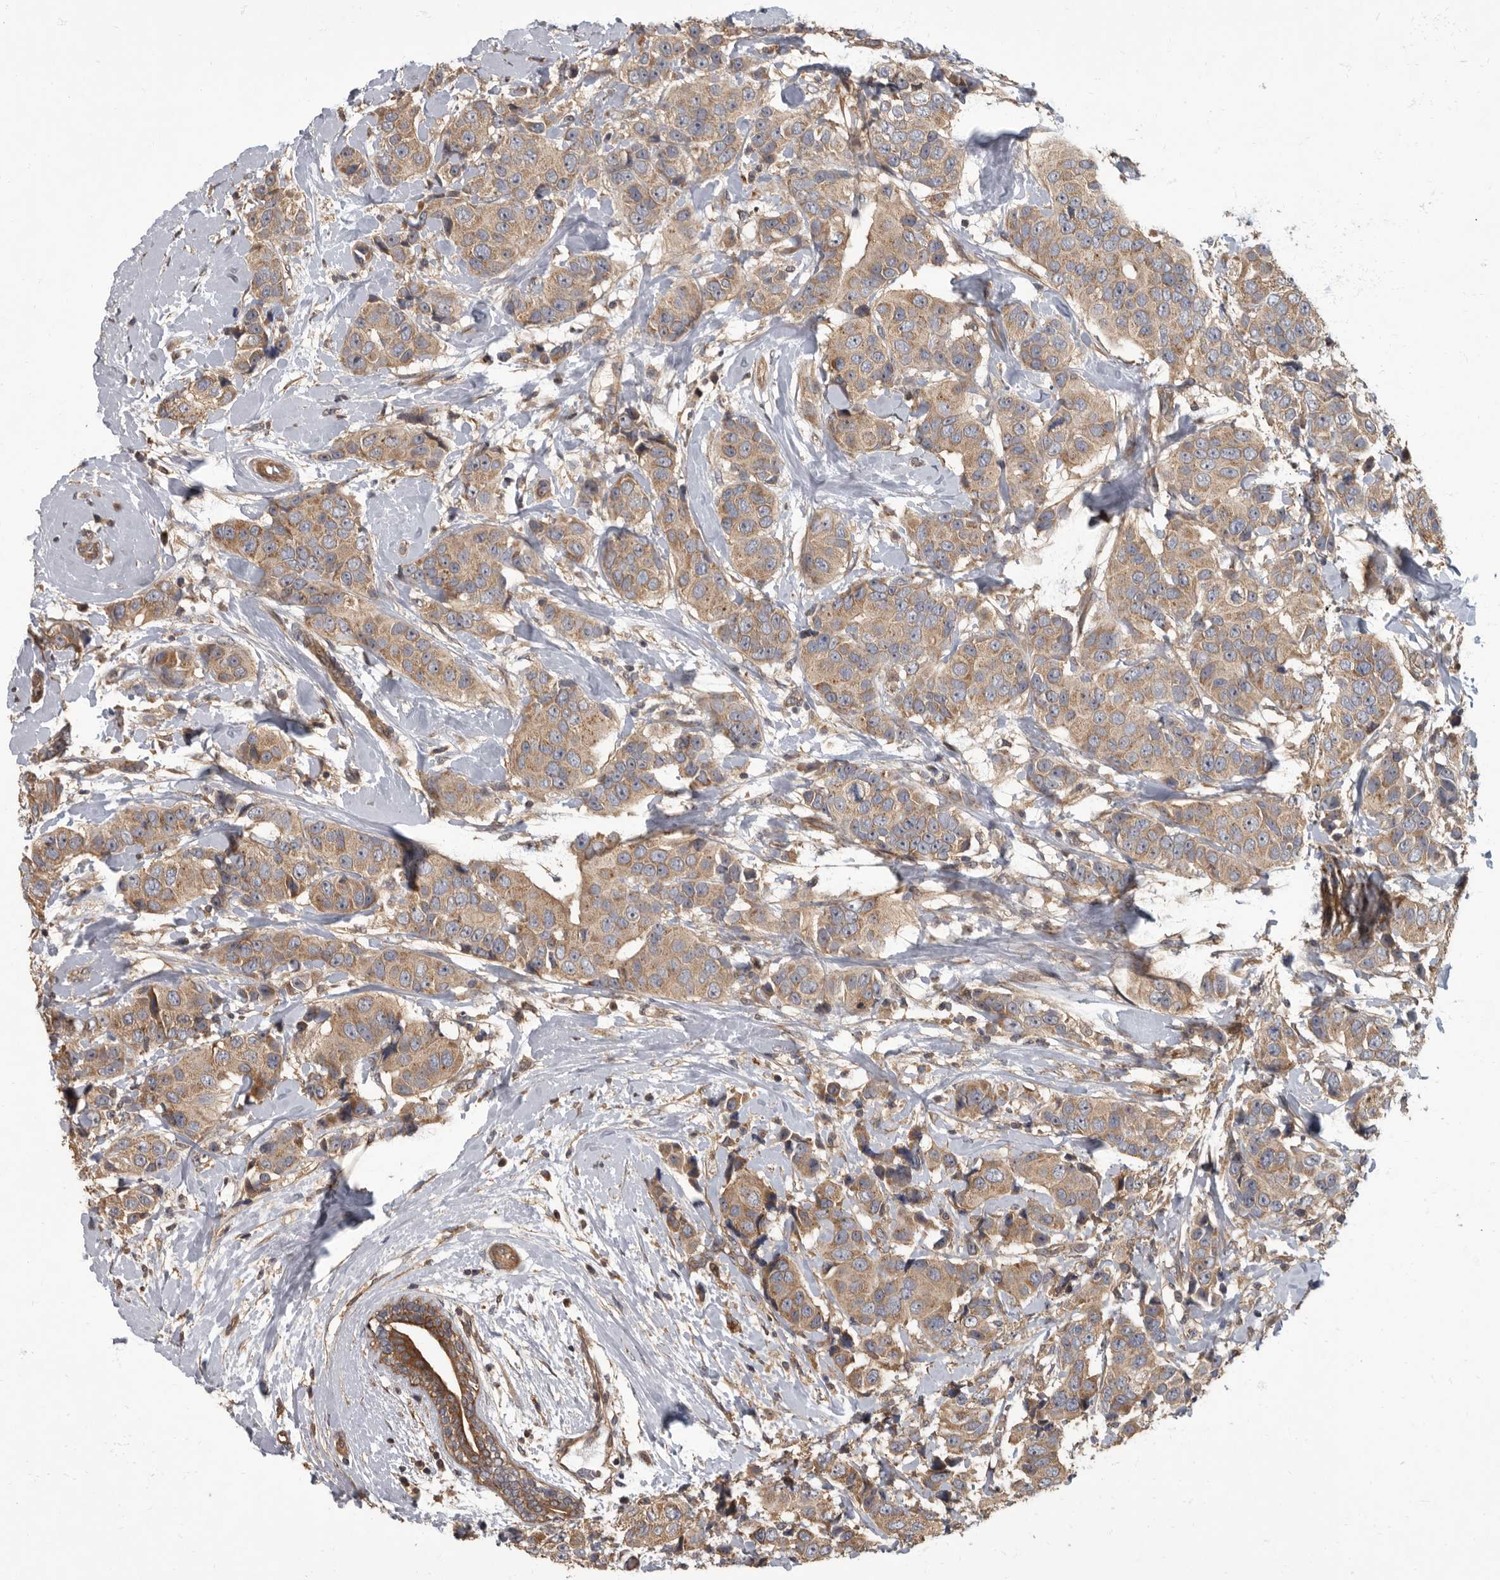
{"staining": {"intensity": "moderate", "quantity": ">75%", "location": "cytoplasmic/membranous"}, "tissue": "breast cancer", "cell_type": "Tumor cells", "image_type": "cancer", "snomed": [{"axis": "morphology", "description": "Normal tissue, NOS"}, {"axis": "morphology", "description": "Duct carcinoma"}, {"axis": "topography", "description": "Breast"}], "caption": "Breast cancer (invasive ductal carcinoma) tissue demonstrates moderate cytoplasmic/membranous staining in about >75% of tumor cells", "gene": "IQCK", "patient": {"sex": "female", "age": 39}}